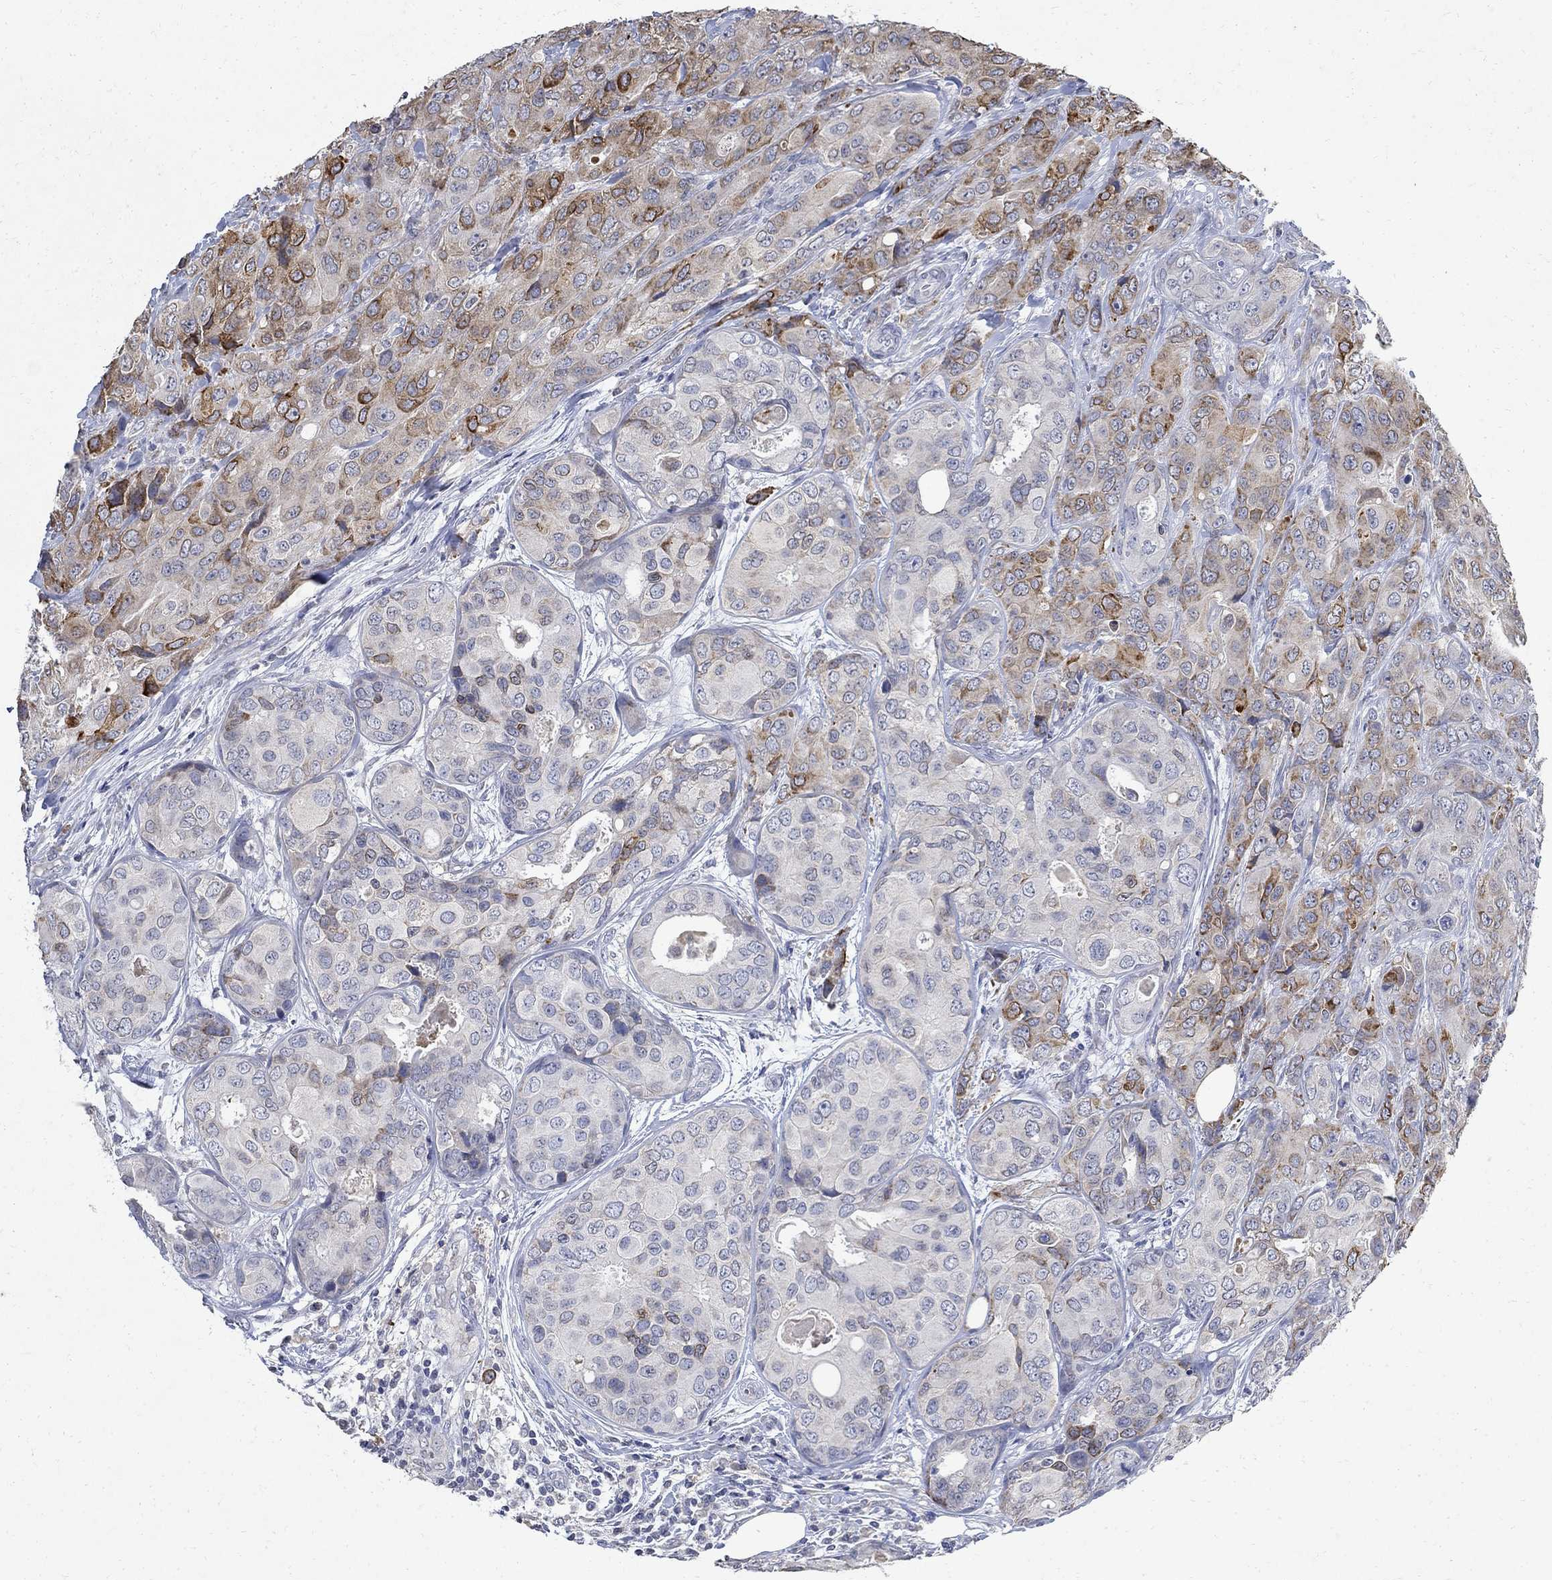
{"staining": {"intensity": "strong", "quantity": "25%-75%", "location": "cytoplasmic/membranous"}, "tissue": "breast cancer", "cell_type": "Tumor cells", "image_type": "cancer", "snomed": [{"axis": "morphology", "description": "Duct carcinoma"}, {"axis": "topography", "description": "Breast"}], "caption": "Immunohistochemistry (IHC) of human intraductal carcinoma (breast) displays high levels of strong cytoplasmic/membranous positivity in about 25%-75% of tumor cells. (brown staining indicates protein expression, while blue staining denotes nuclei).", "gene": "TMEM169", "patient": {"sex": "female", "age": 43}}